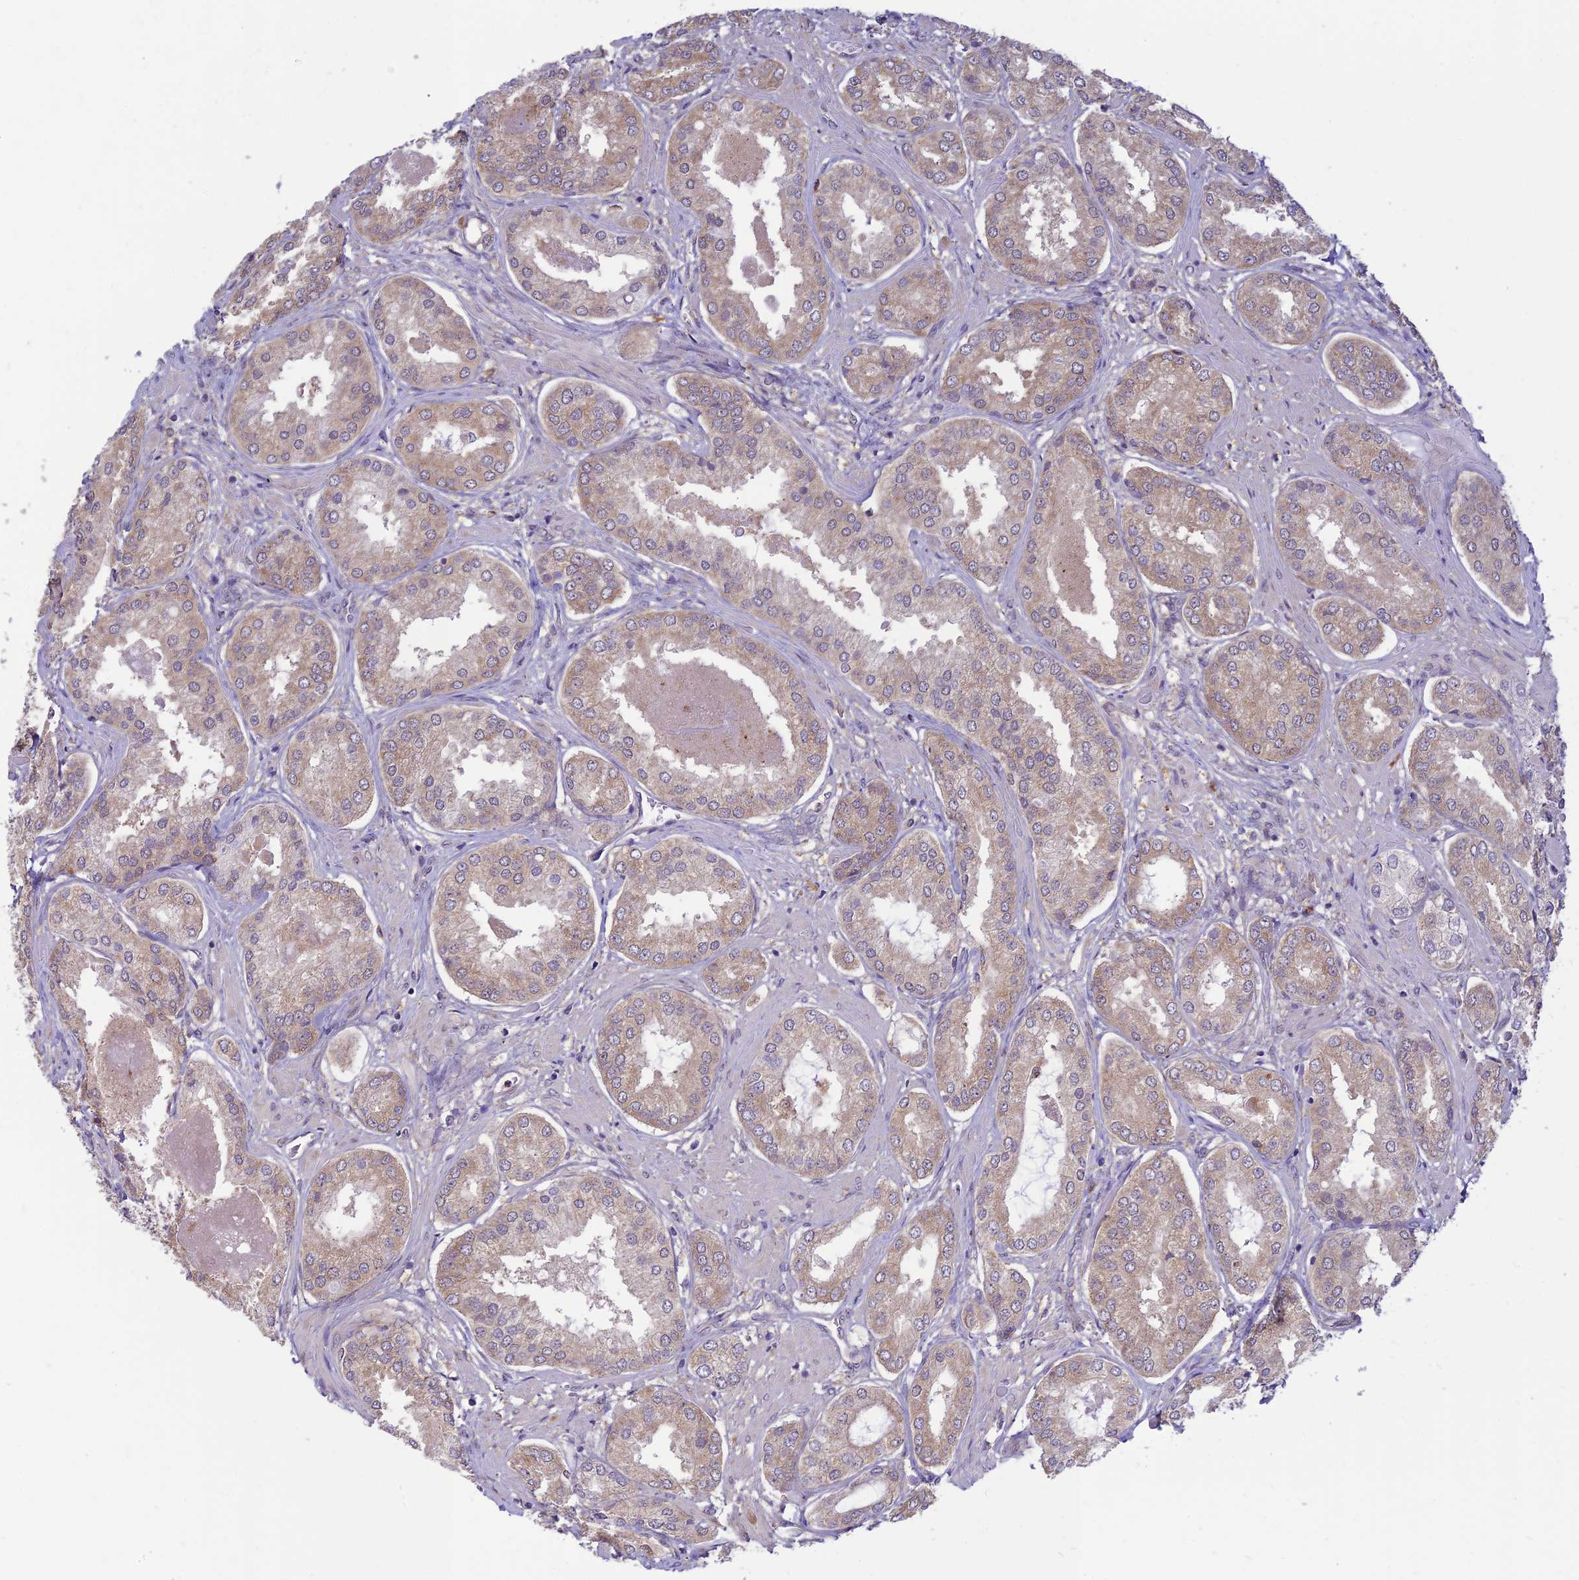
{"staining": {"intensity": "weak", "quantity": "25%-75%", "location": "cytoplasmic/membranous"}, "tissue": "prostate cancer", "cell_type": "Tumor cells", "image_type": "cancer", "snomed": [{"axis": "morphology", "description": "Adenocarcinoma, Low grade"}, {"axis": "topography", "description": "Prostate"}], "caption": "Protein expression analysis of adenocarcinoma (low-grade) (prostate) exhibits weak cytoplasmic/membranous expression in about 25%-75% of tumor cells. The staining is performed using DAB brown chromogen to label protein expression. The nuclei are counter-stained blue using hematoxylin.", "gene": "SKIC8", "patient": {"sex": "male", "age": 68}}